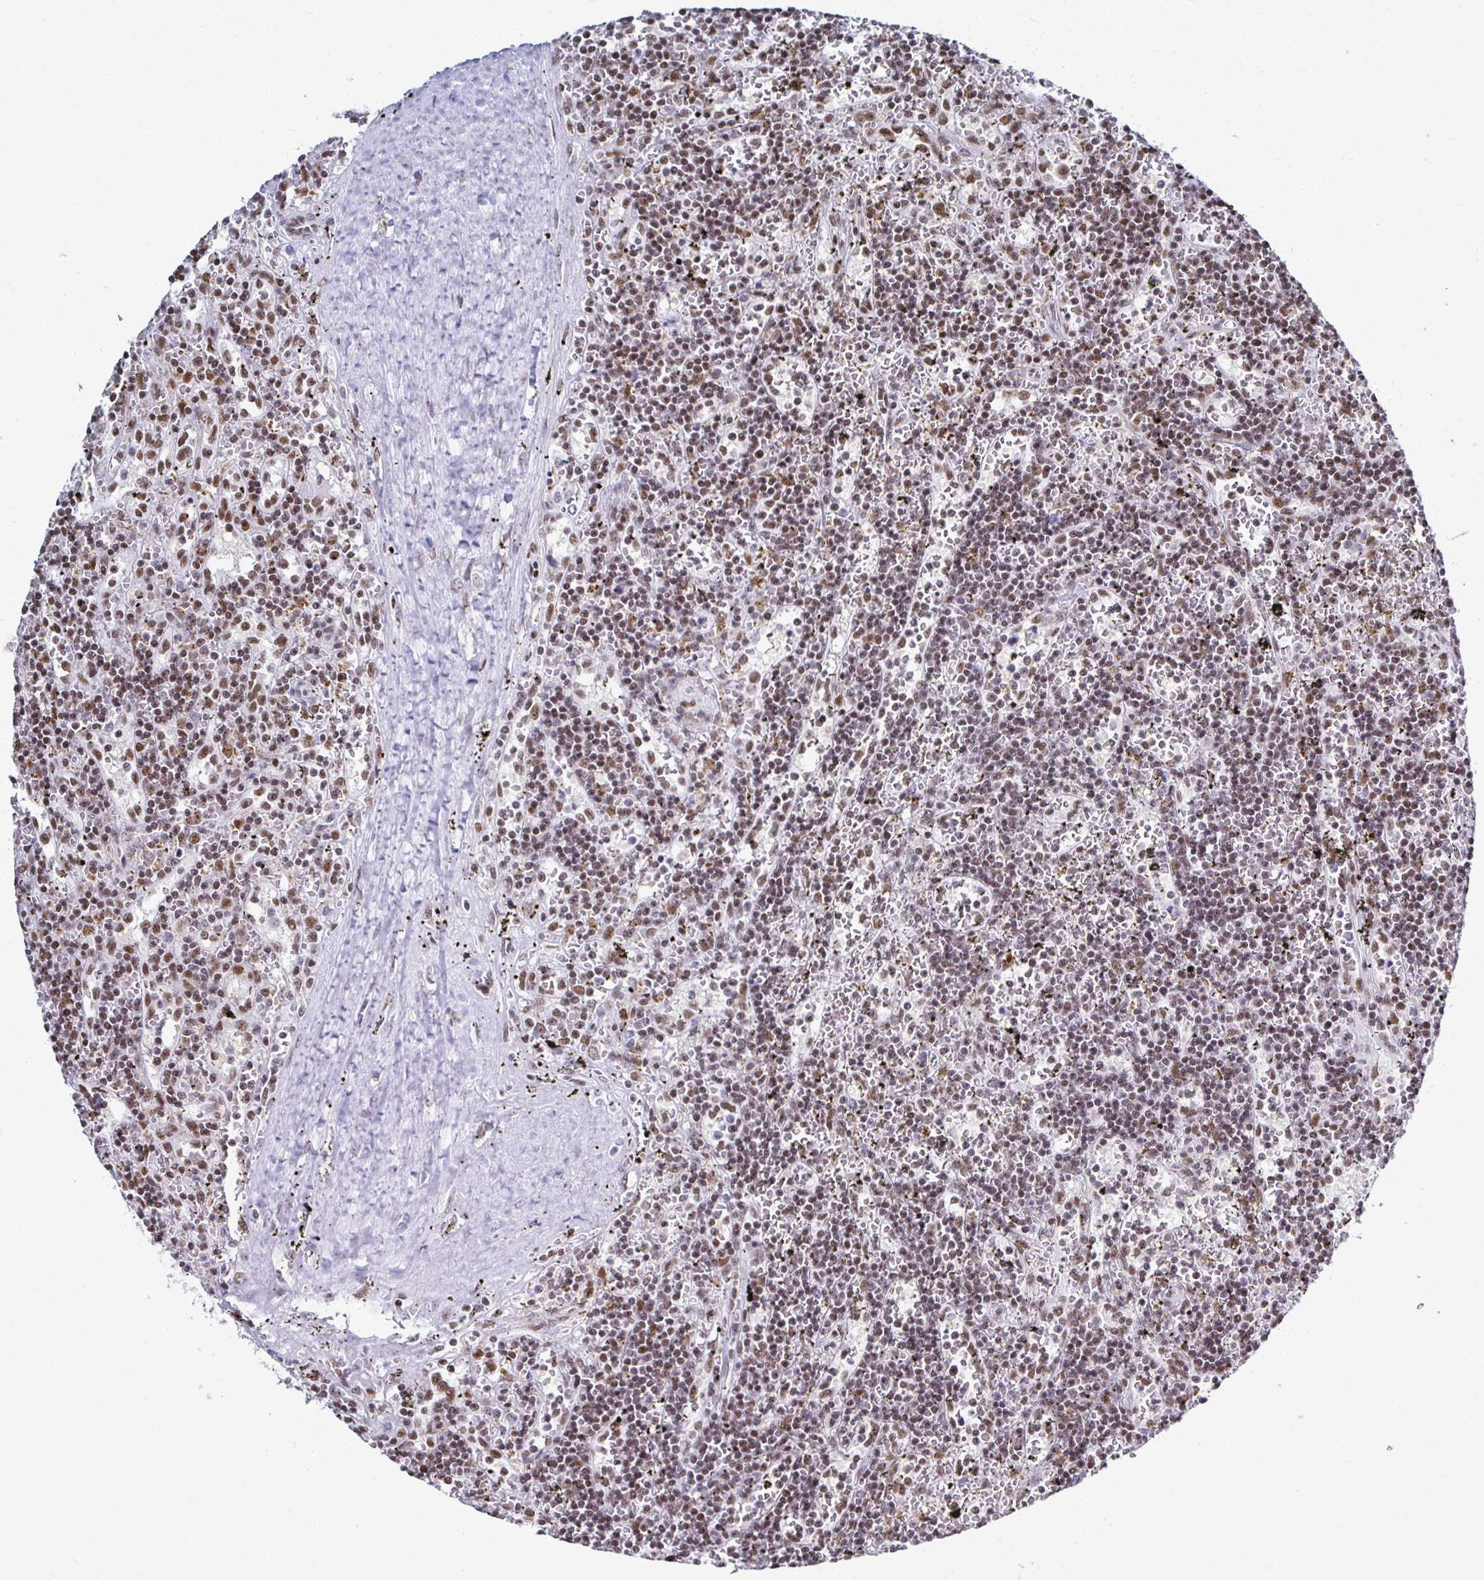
{"staining": {"intensity": "moderate", "quantity": ">75%", "location": "nuclear"}, "tissue": "lymphoma", "cell_type": "Tumor cells", "image_type": "cancer", "snomed": [{"axis": "morphology", "description": "Malignant lymphoma, non-Hodgkin's type, Low grade"}, {"axis": "topography", "description": "Spleen"}], "caption": "Lymphoma stained for a protein displays moderate nuclear positivity in tumor cells. The staining was performed using DAB to visualize the protein expression in brown, while the nuclei were stained in blue with hematoxylin (Magnification: 20x).", "gene": "IRF7", "patient": {"sex": "male", "age": 60}}